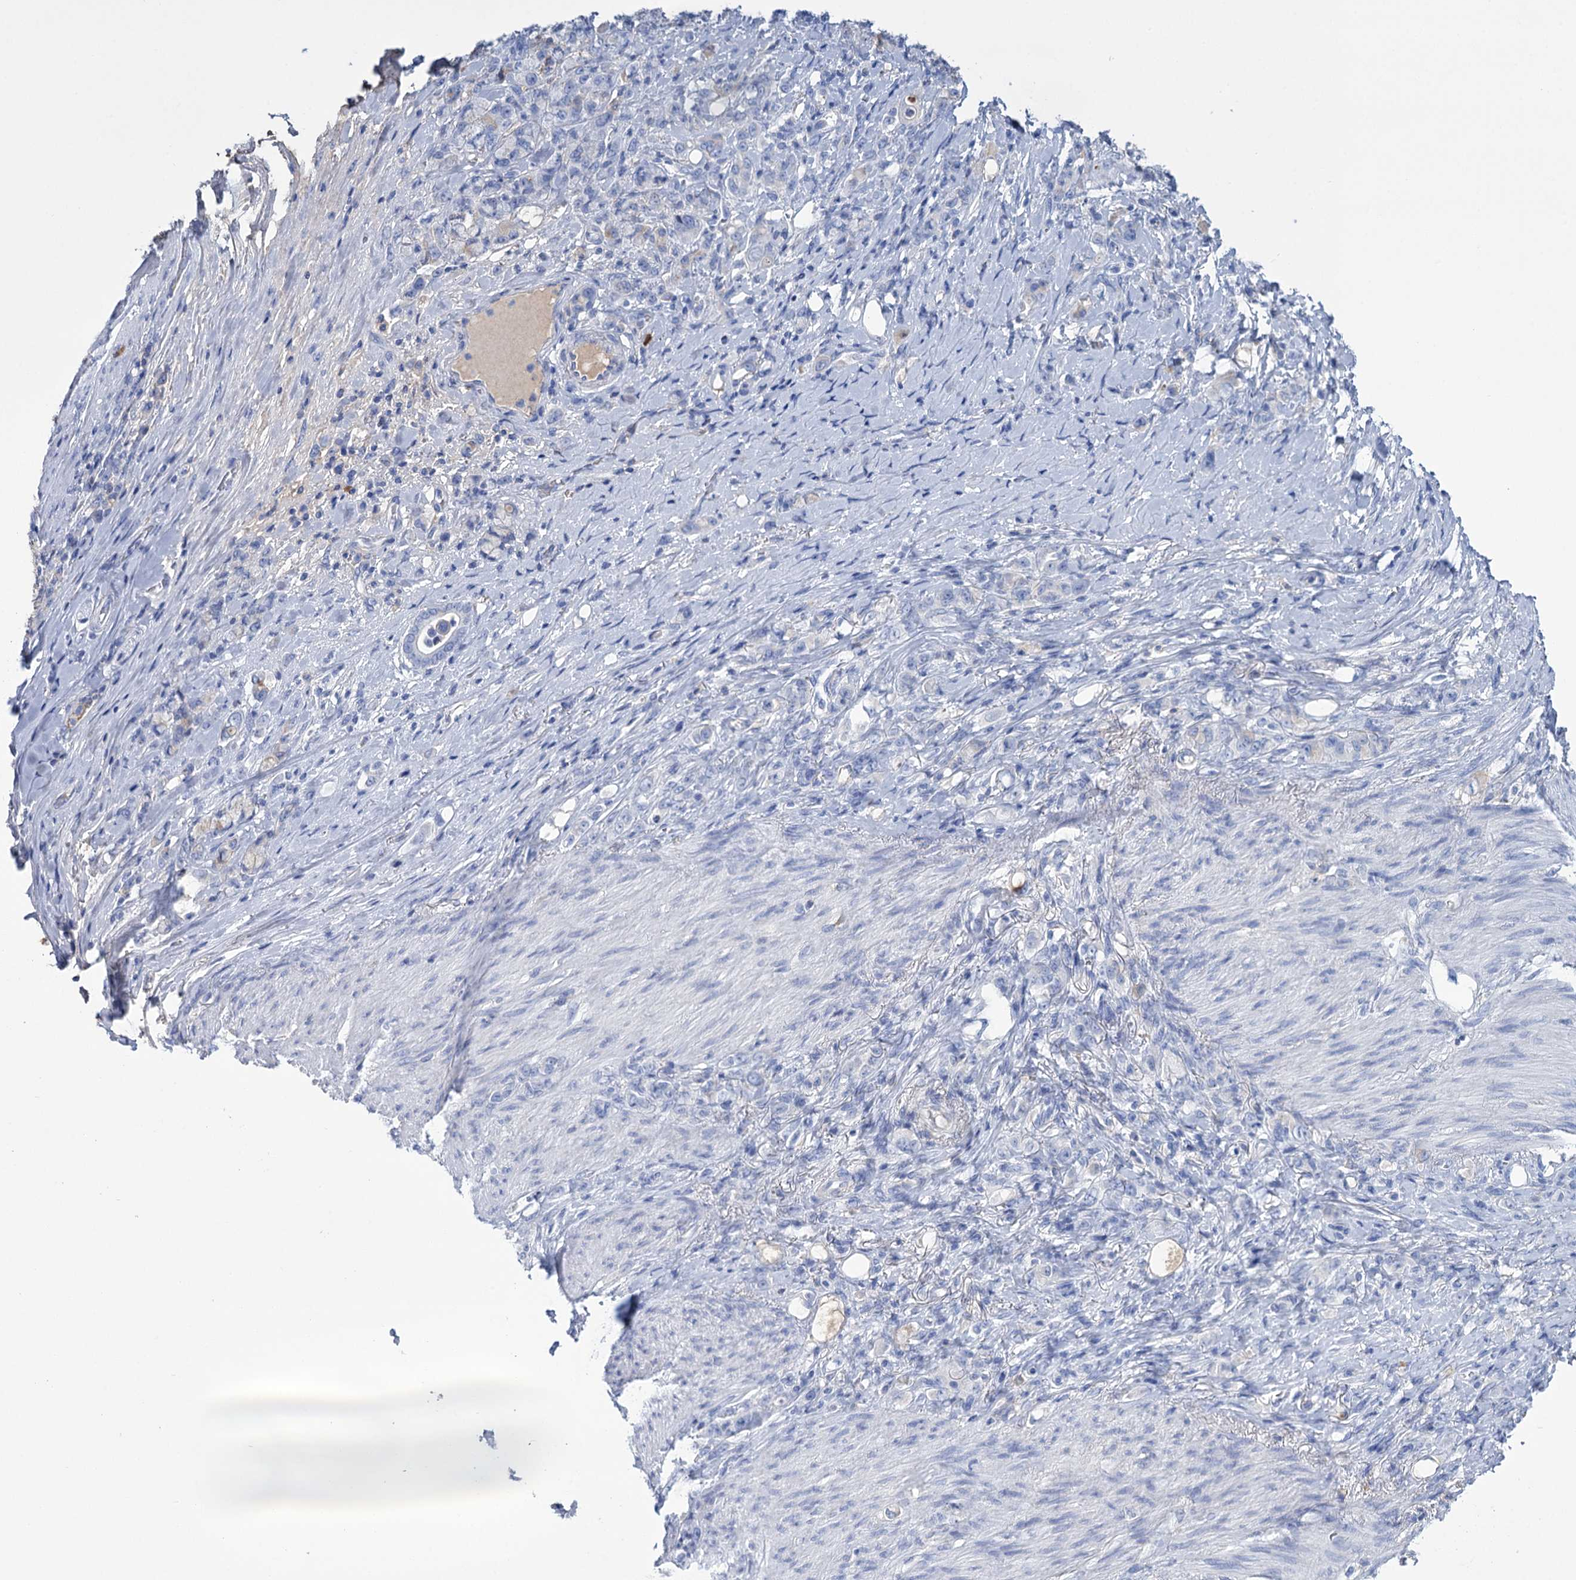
{"staining": {"intensity": "negative", "quantity": "none", "location": "none"}, "tissue": "stomach cancer", "cell_type": "Tumor cells", "image_type": "cancer", "snomed": [{"axis": "morphology", "description": "Adenocarcinoma, NOS"}, {"axis": "topography", "description": "Stomach"}], "caption": "Tumor cells show no significant staining in stomach adenocarcinoma.", "gene": "FBXW12", "patient": {"sex": "female", "age": 79}}